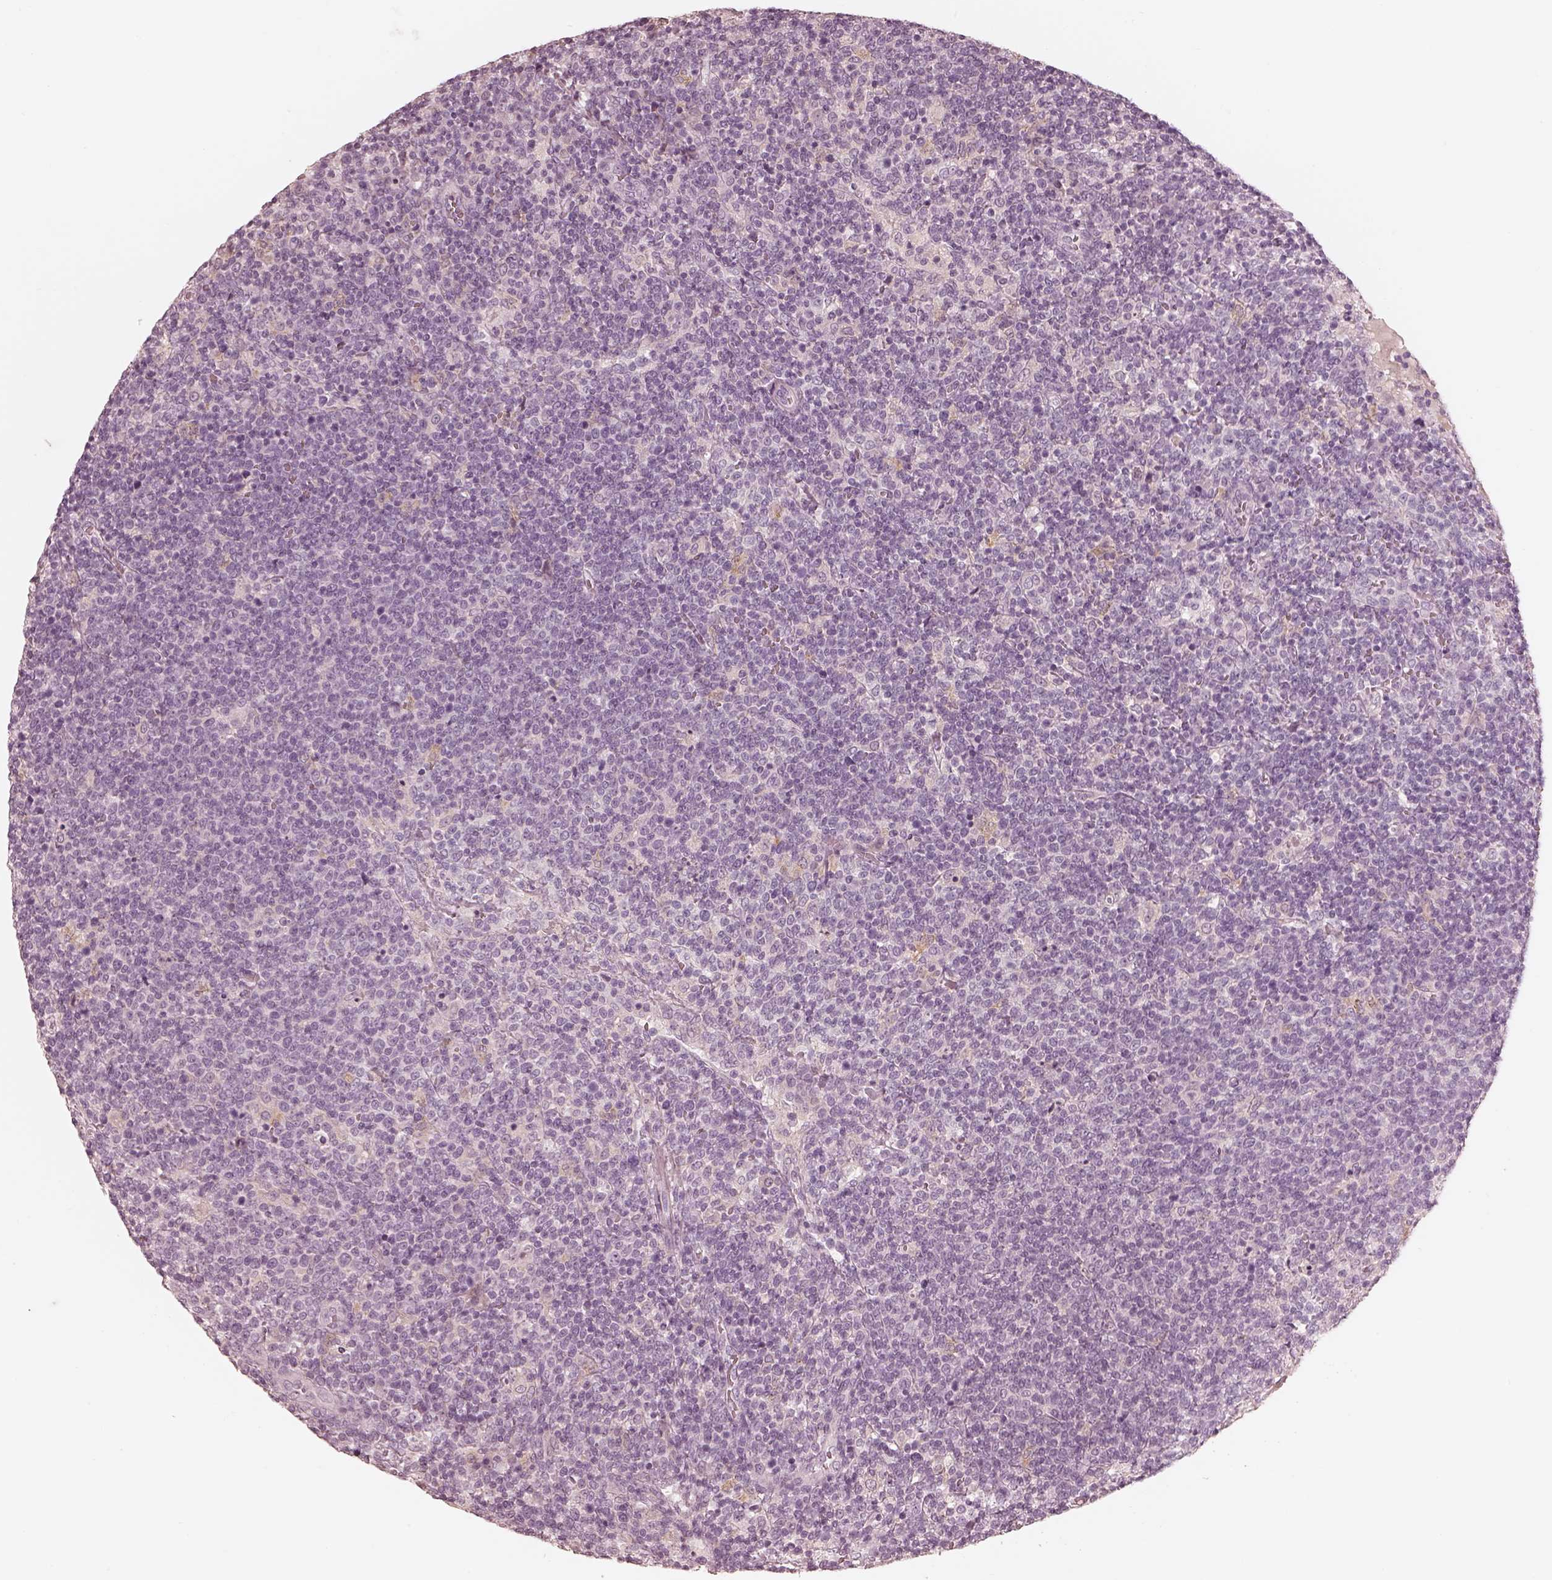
{"staining": {"intensity": "negative", "quantity": "none", "location": "none"}, "tissue": "lymphoma", "cell_type": "Tumor cells", "image_type": "cancer", "snomed": [{"axis": "morphology", "description": "Malignant lymphoma, non-Hodgkin's type, High grade"}, {"axis": "topography", "description": "Lymph node"}], "caption": "Micrograph shows no protein positivity in tumor cells of high-grade malignant lymphoma, non-Hodgkin's type tissue.", "gene": "CALR3", "patient": {"sex": "male", "age": 61}}